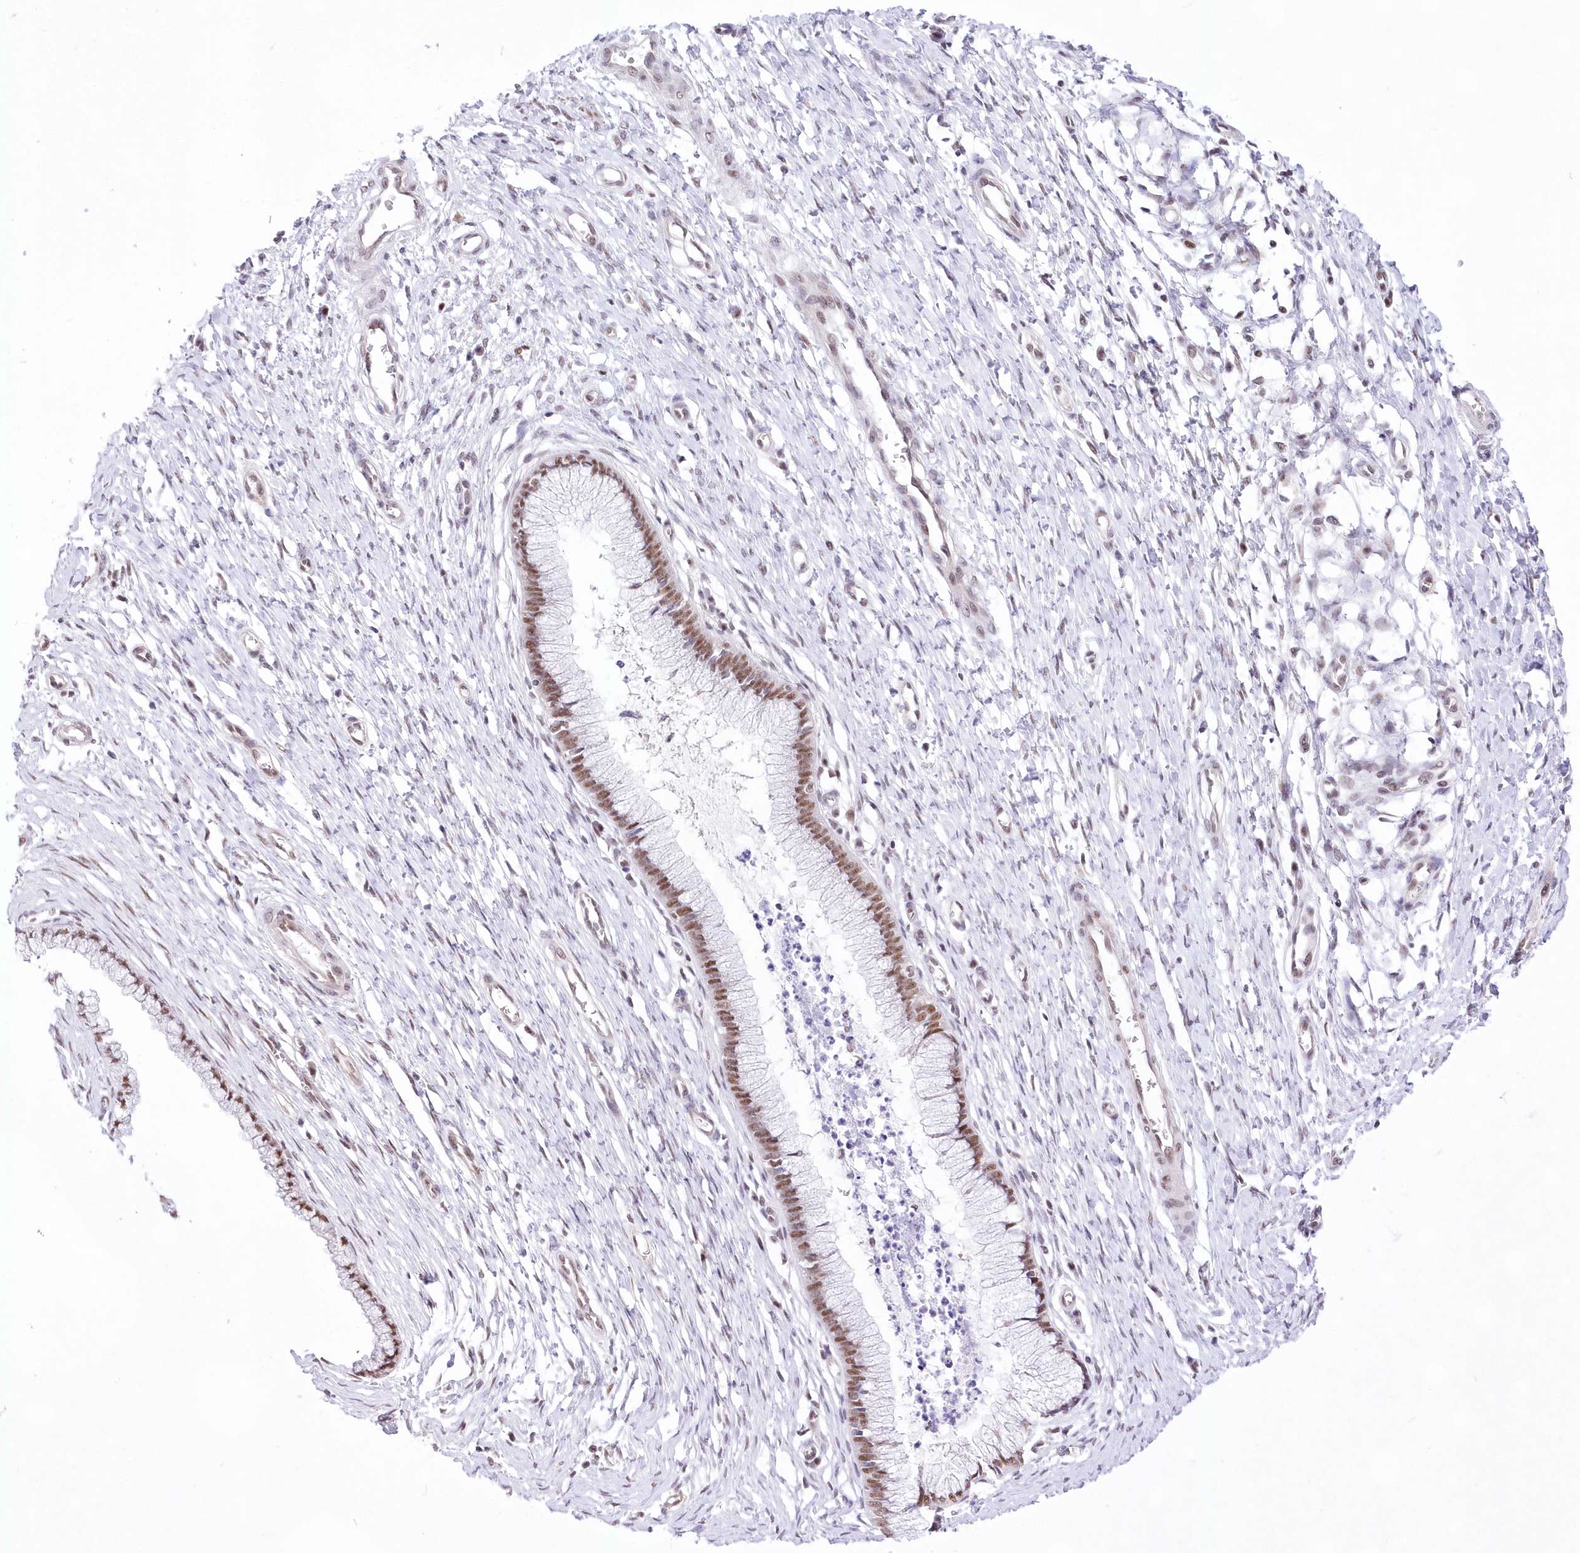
{"staining": {"intensity": "moderate", "quantity": "25%-75%", "location": "nuclear"}, "tissue": "cervix", "cell_type": "Glandular cells", "image_type": "normal", "snomed": [{"axis": "morphology", "description": "Normal tissue, NOS"}, {"axis": "topography", "description": "Cervix"}], "caption": "Protein analysis of benign cervix displays moderate nuclear staining in approximately 25%-75% of glandular cells. Nuclei are stained in blue.", "gene": "NSUN2", "patient": {"sex": "female", "age": 55}}